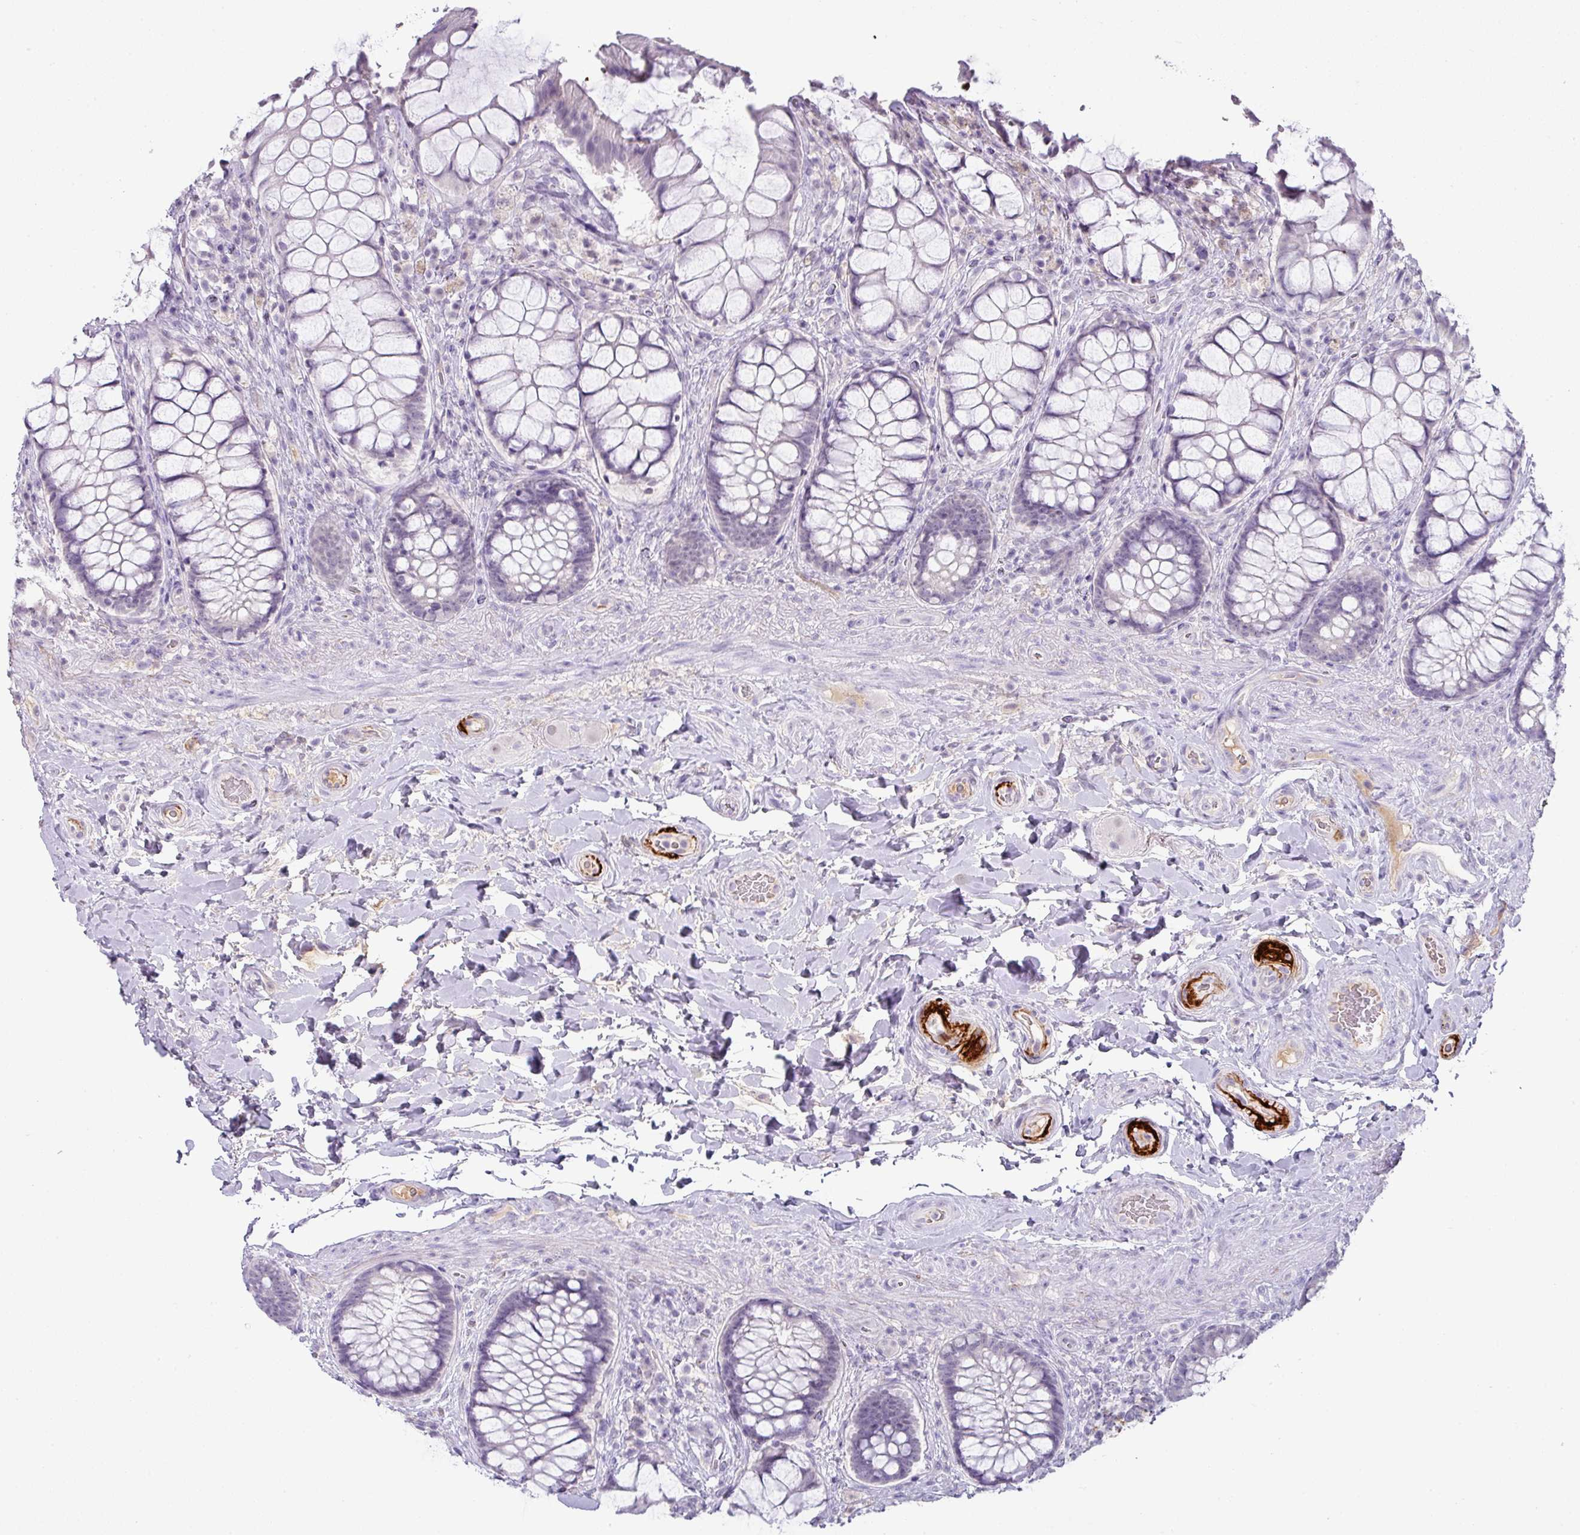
{"staining": {"intensity": "negative", "quantity": "none", "location": "none"}, "tissue": "rectum", "cell_type": "Glandular cells", "image_type": "normal", "snomed": [{"axis": "morphology", "description": "Normal tissue, NOS"}, {"axis": "topography", "description": "Rectum"}], "caption": "DAB immunohistochemical staining of benign human rectum shows no significant staining in glandular cells.", "gene": "FGF17", "patient": {"sex": "female", "age": 58}}